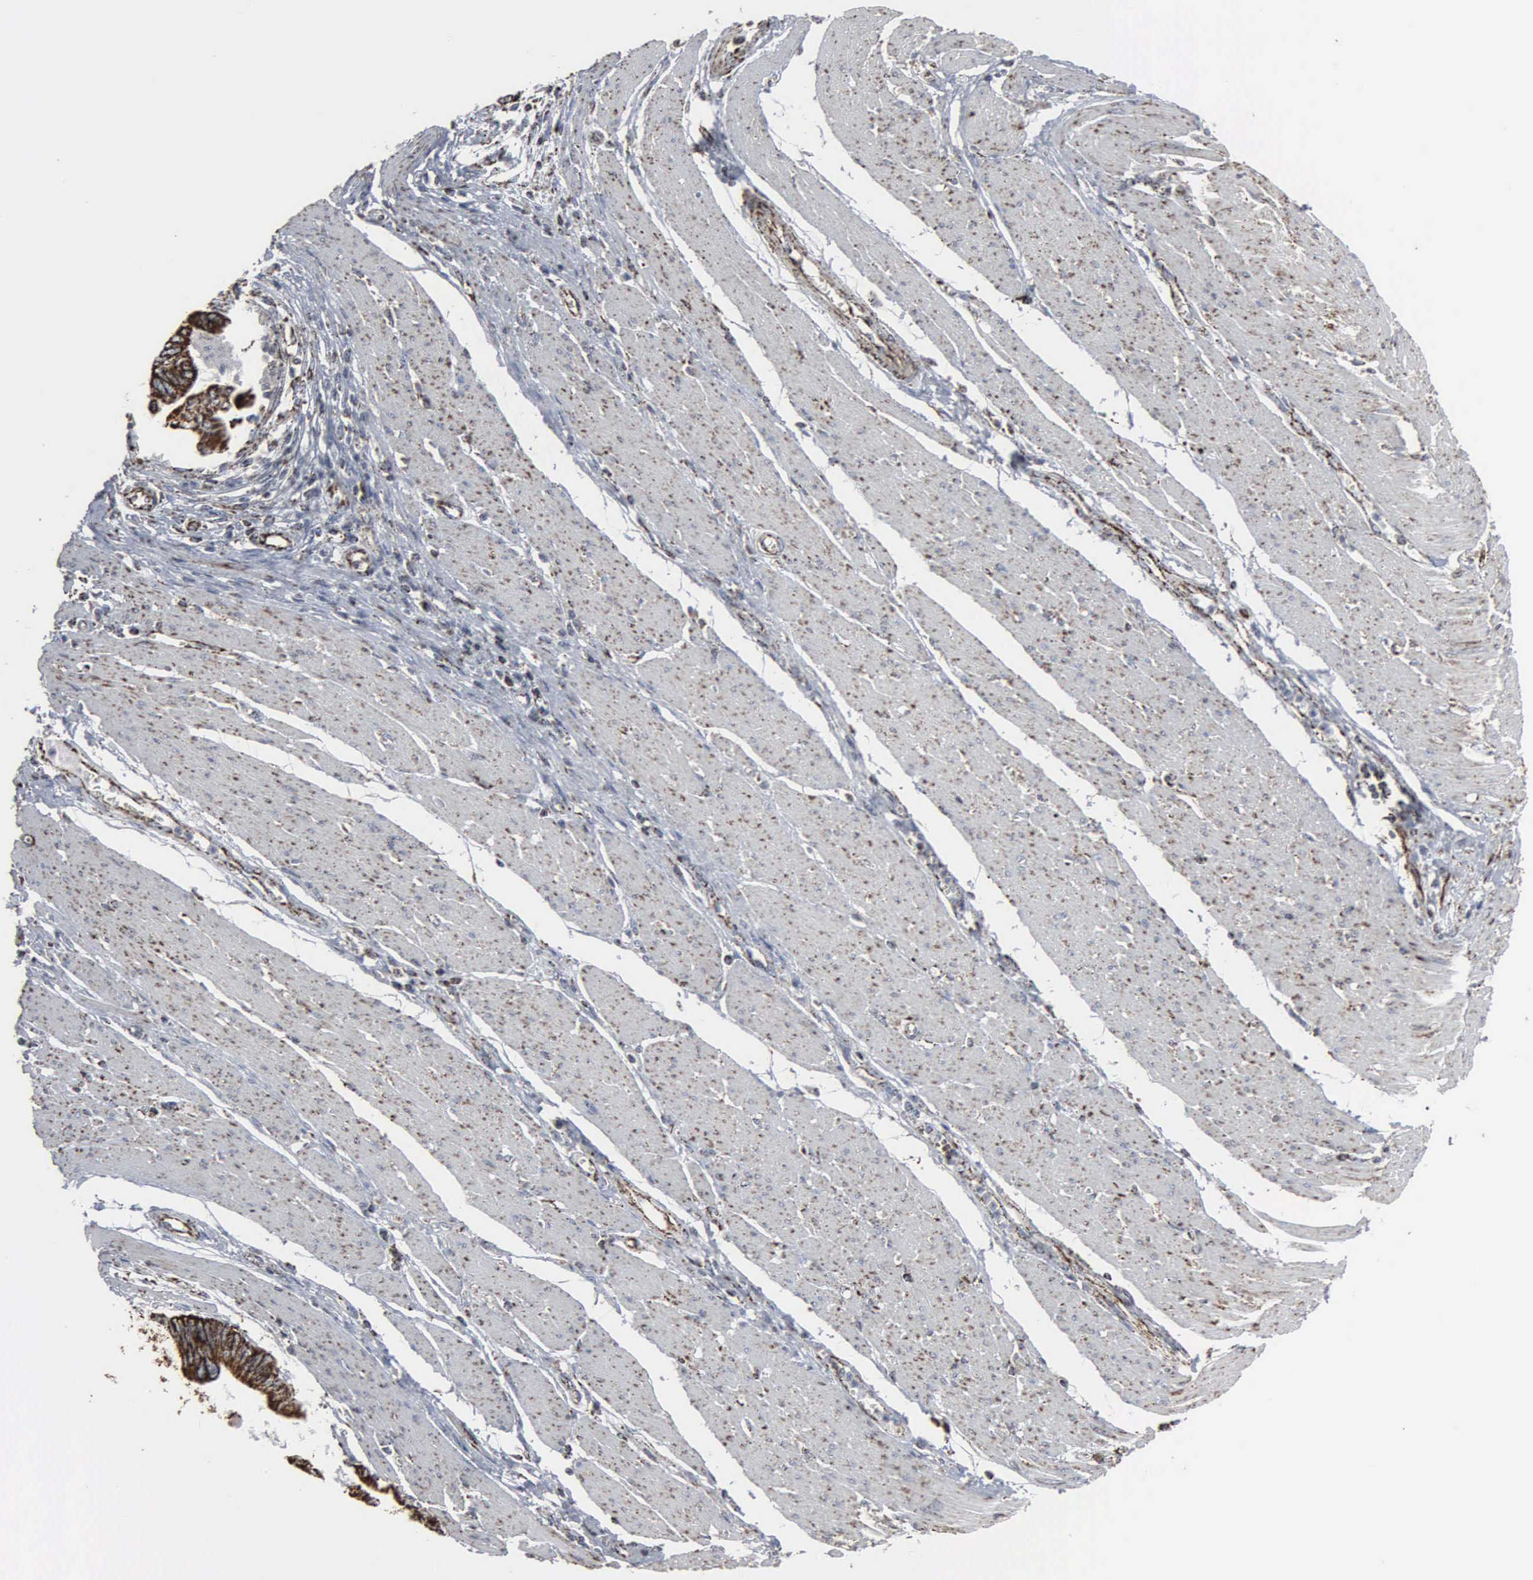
{"staining": {"intensity": "strong", "quantity": ">75%", "location": "cytoplasmic/membranous"}, "tissue": "pancreatic cancer", "cell_type": "Tumor cells", "image_type": "cancer", "snomed": [{"axis": "morphology", "description": "Adenocarcinoma, NOS"}, {"axis": "topography", "description": "Pancreas"}], "caption": "High-power microscopy captured an IHC histopathology image of adenocarcinoma (pancreatic), revealing strong cytoplasmic/membranous expression in approximately >75% of tumor cells. The protein is stained brown, and the nuclei are stained in blue (DAB (3,3'-diaminobenzidine) IHC with brightfield microscopy, high magnification).", "gene": "HSPA9", "patient": {"sex": "female", "age": 70}}